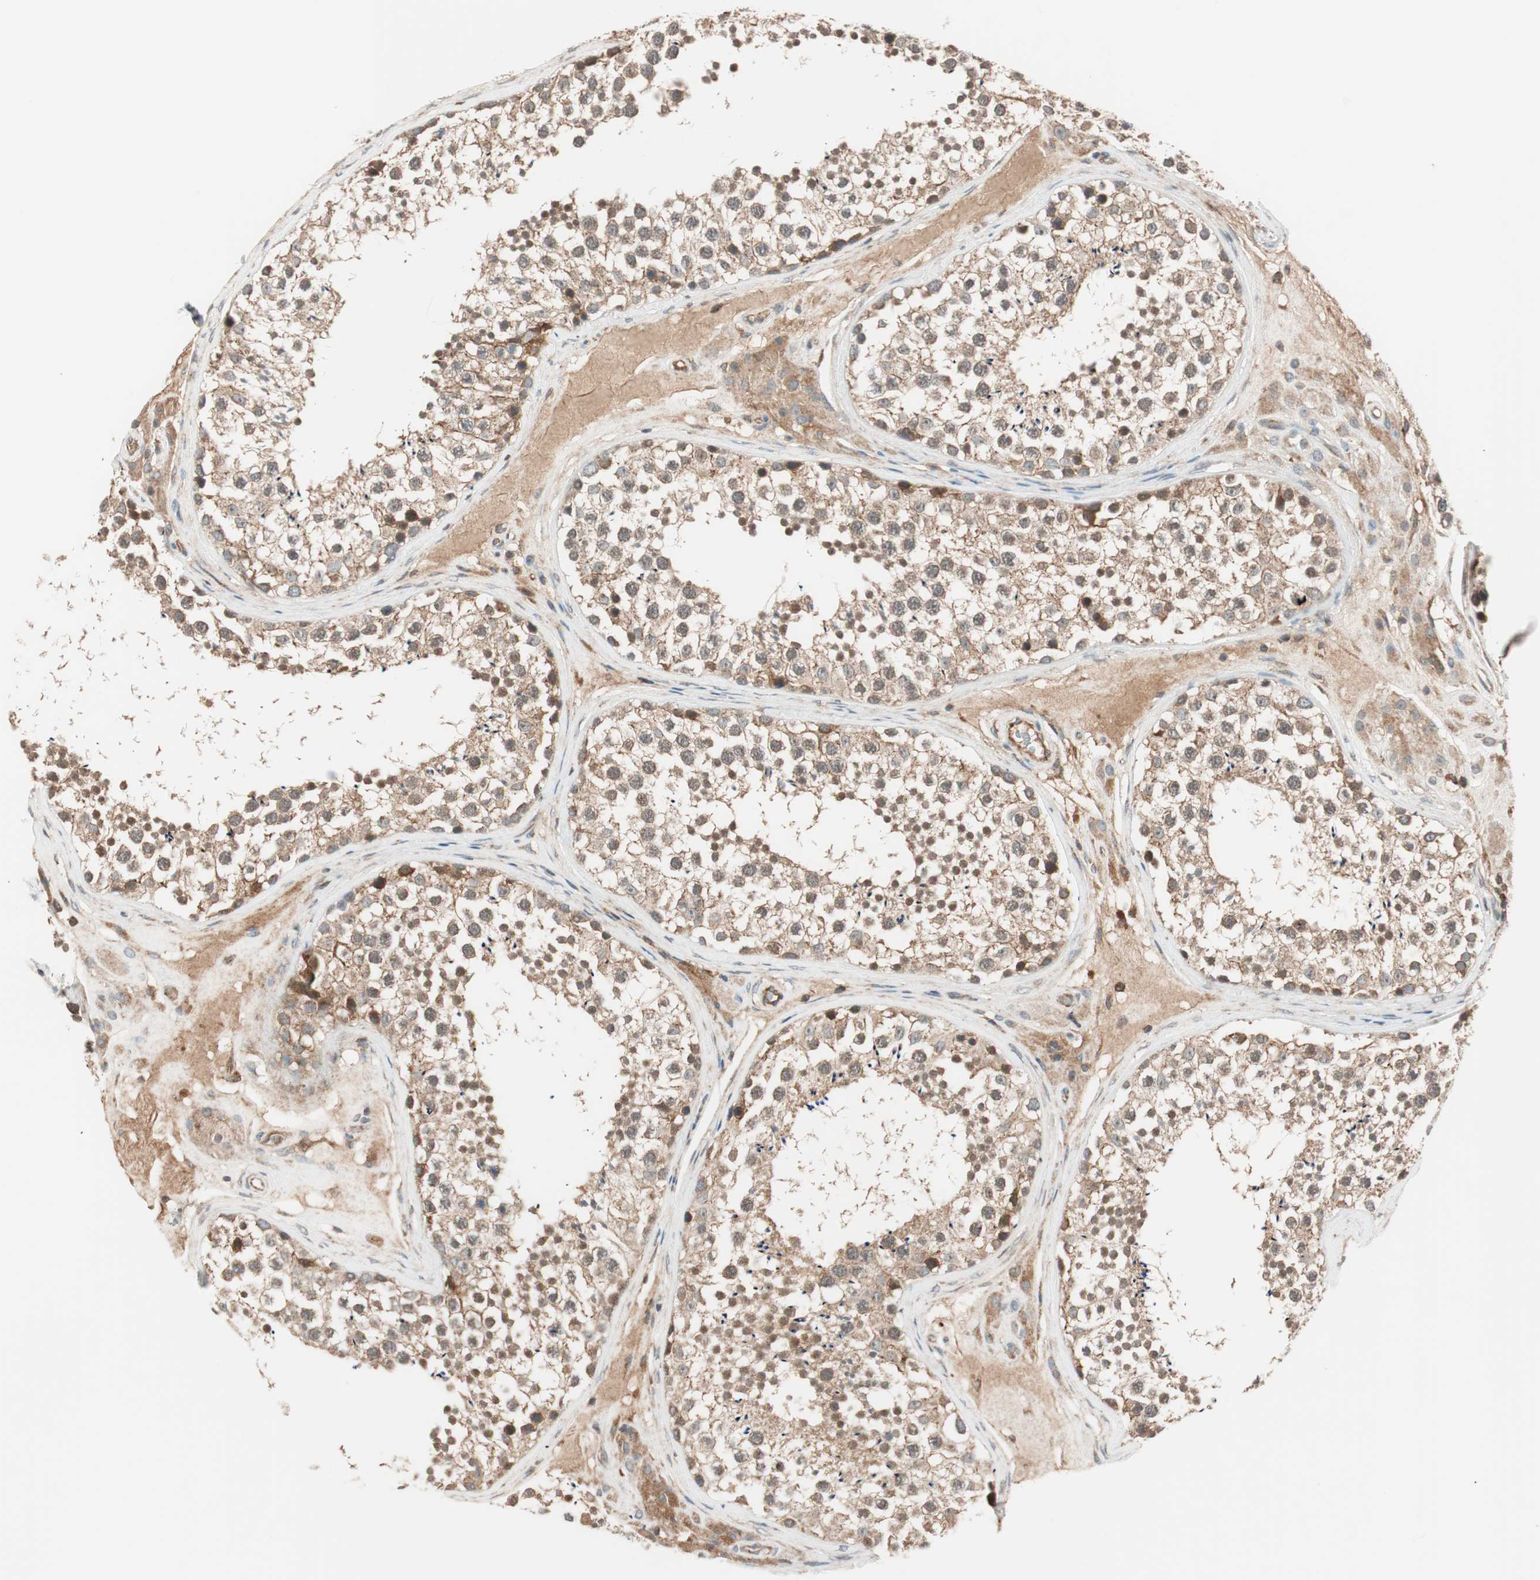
{"staining": {"intensity": "moderate", "quantity": ">75%", "location": "cytoplasmic/membranous"}, "tissue": "testis", "cell_type": "Cells in seminiferous ducts", "image_type": "normal", "snomed": [{"axis": "morphology", "description": "Normal tissue, NOS"}, {"axis": "topography", "description": "Testis"}], "caption": "About >75% of cells in seminiferous ducts in unremarkable testis exhibit moderate cytoplasmic/membranous protein positivity as visualized by brown immunohistochemical staining.", "gene": "ABI1", "patient": {"sex": "male", "age": 46}}